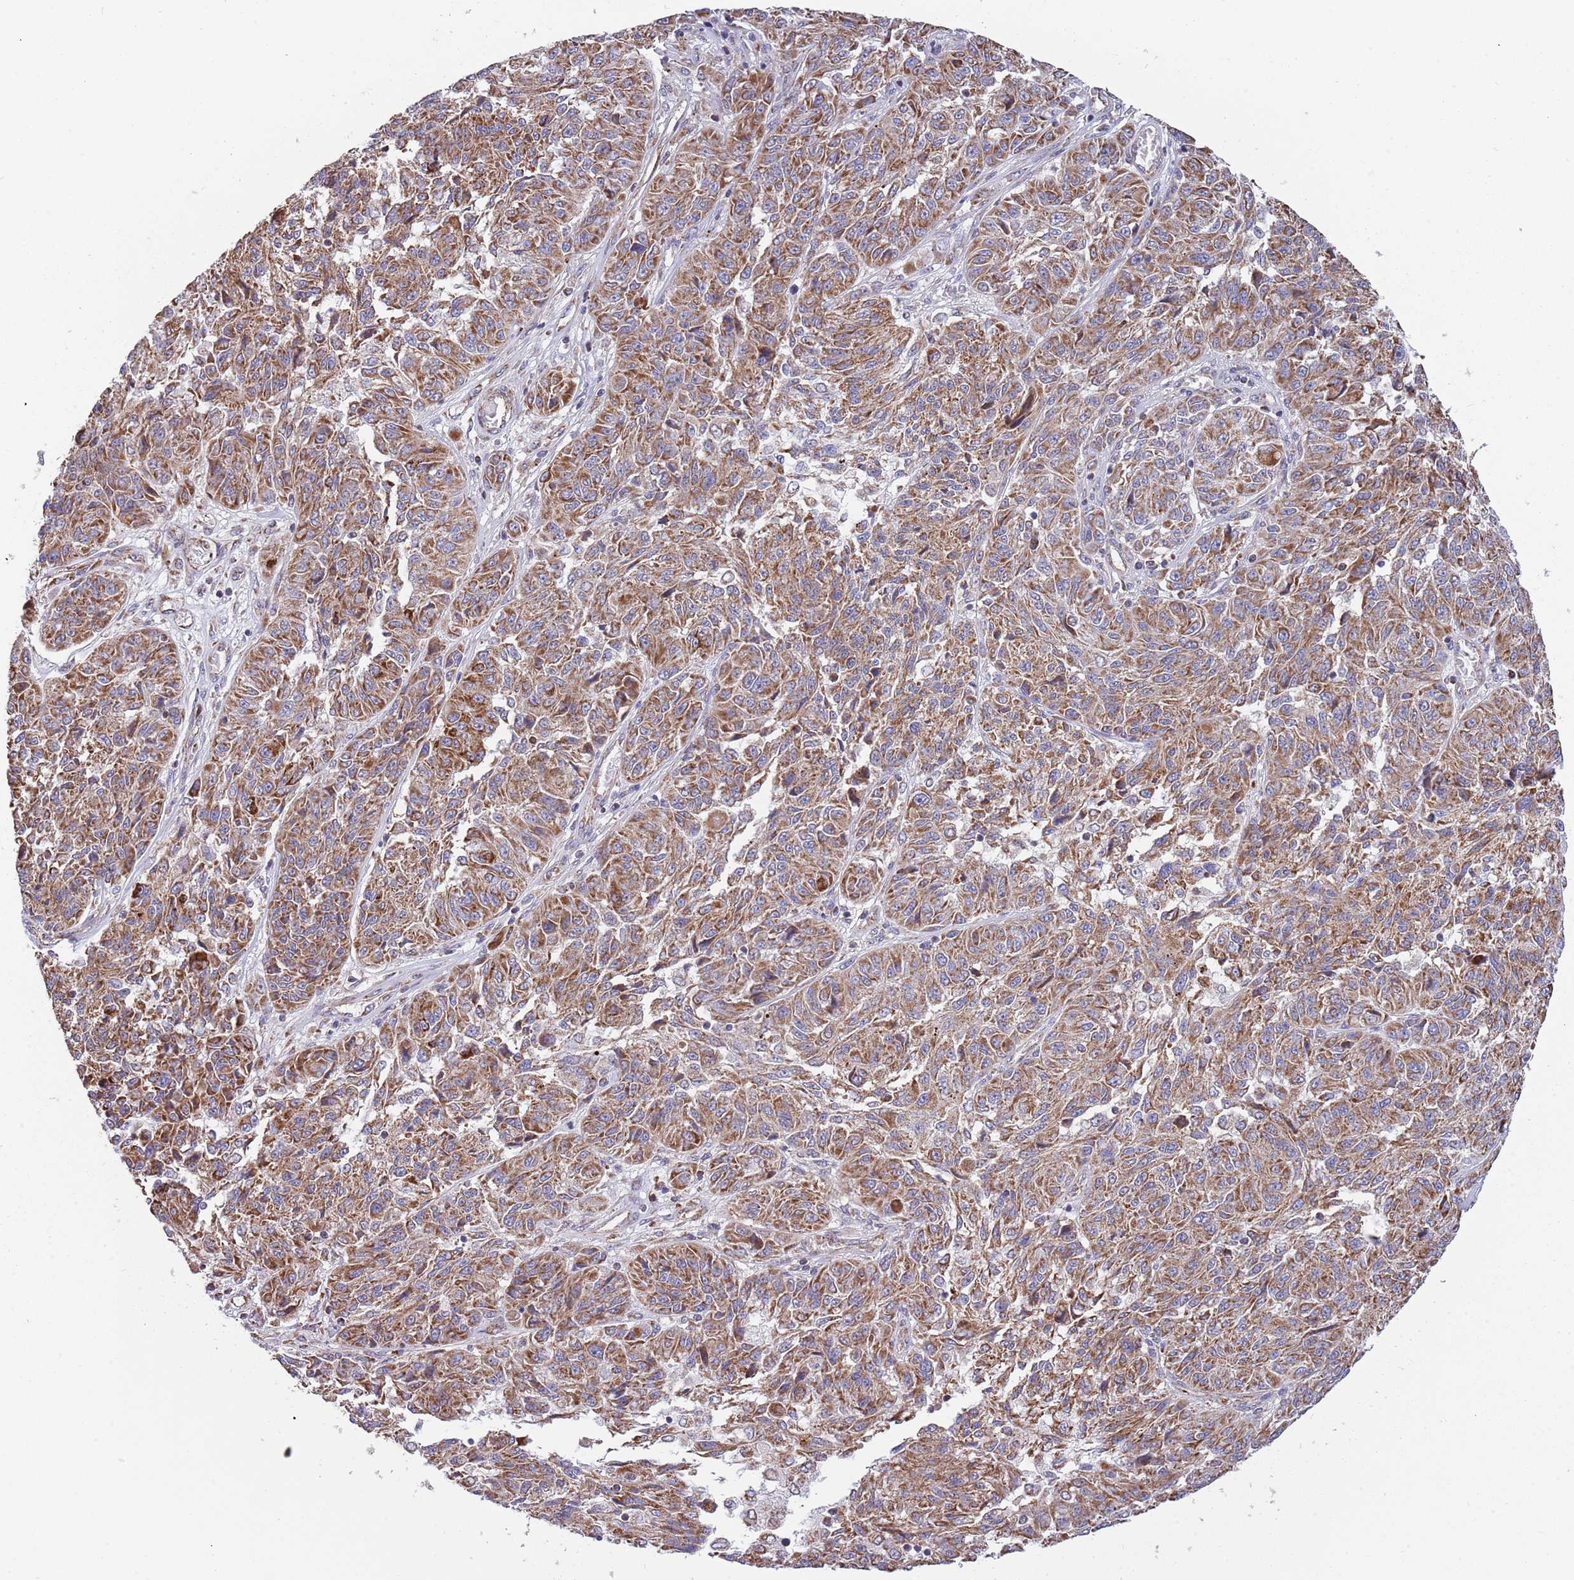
{"staining": {"intensity": "moderate", "quantity": ">75%", "location": "cytoplasmic/membranous"}, "tissue": "melanoma", "cell_type": "Tumor cells", "image_type": "cancer", "snomed": [{"axis": "morphology", "description": "Malignant melanoma, NOS"}, {"axis": "topography", "description": "Skin"}], "caption": "A brown stain shows moderate cytoplasmic/membranous expression of a protein in human malignant melanoma tumor cells.", "gene": "VPS16", "patient": {"sex": "male", "age": 53}}